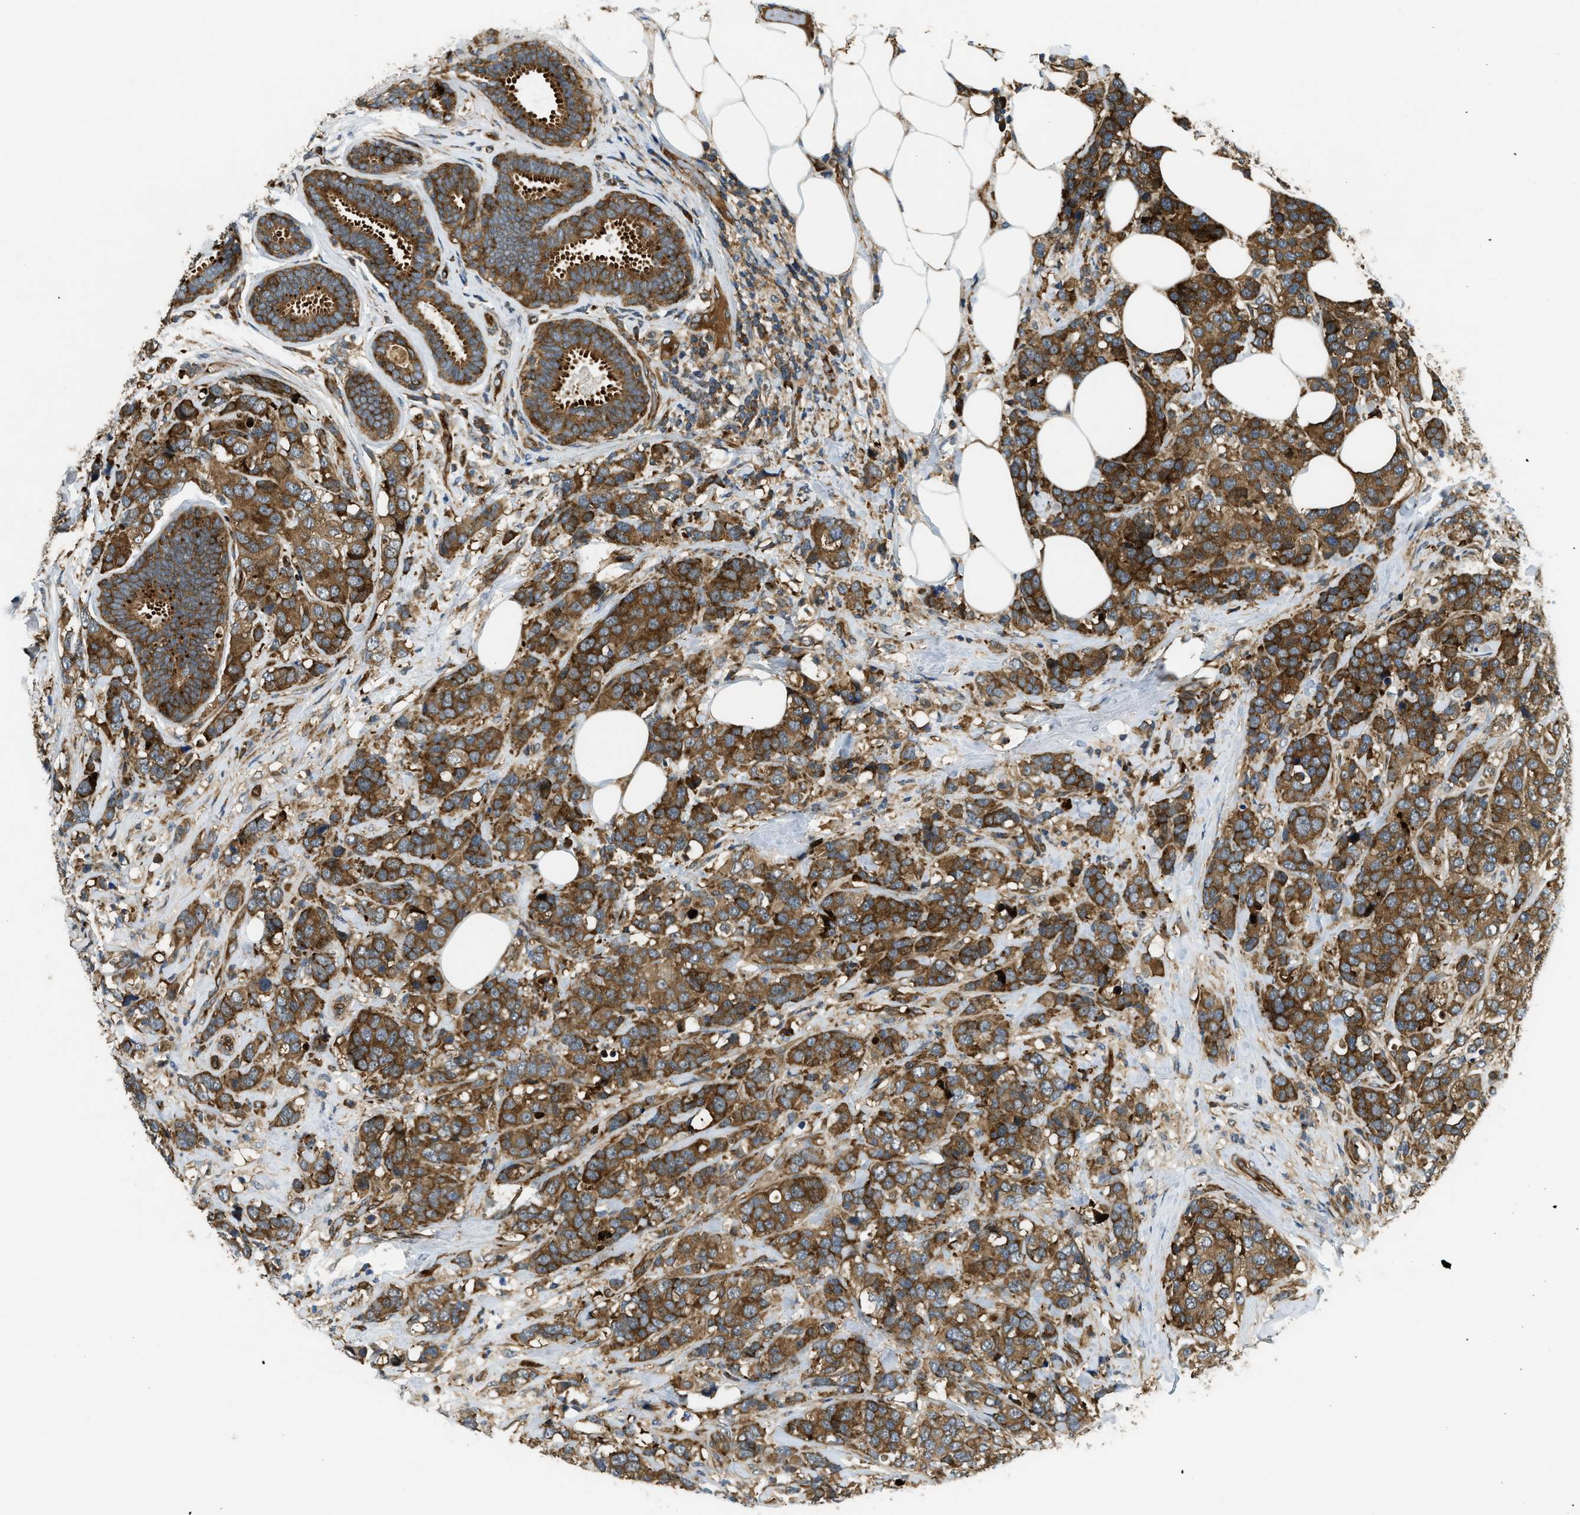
{"staining": {"intensity": "strong", "quantity": ">75%", "location": "cytoplasmic/membranous"}, "tissue": "breast cancer", "cell_type": "Tumor cells", "image_type": "cancer", "snomed": [{"axis": "morphology", "description": "Lobular carcinoma"}, {"axis": "topography", "description": "Breast"}], "caption": "Approximately >75% of tumor cells in breast cancer display strong cytoplasmic/membranous protein staining as visualized by brown immunohistochemical staining.", "gene": "RASGRF2", "patient": {"sex": "female", "age": 59}}